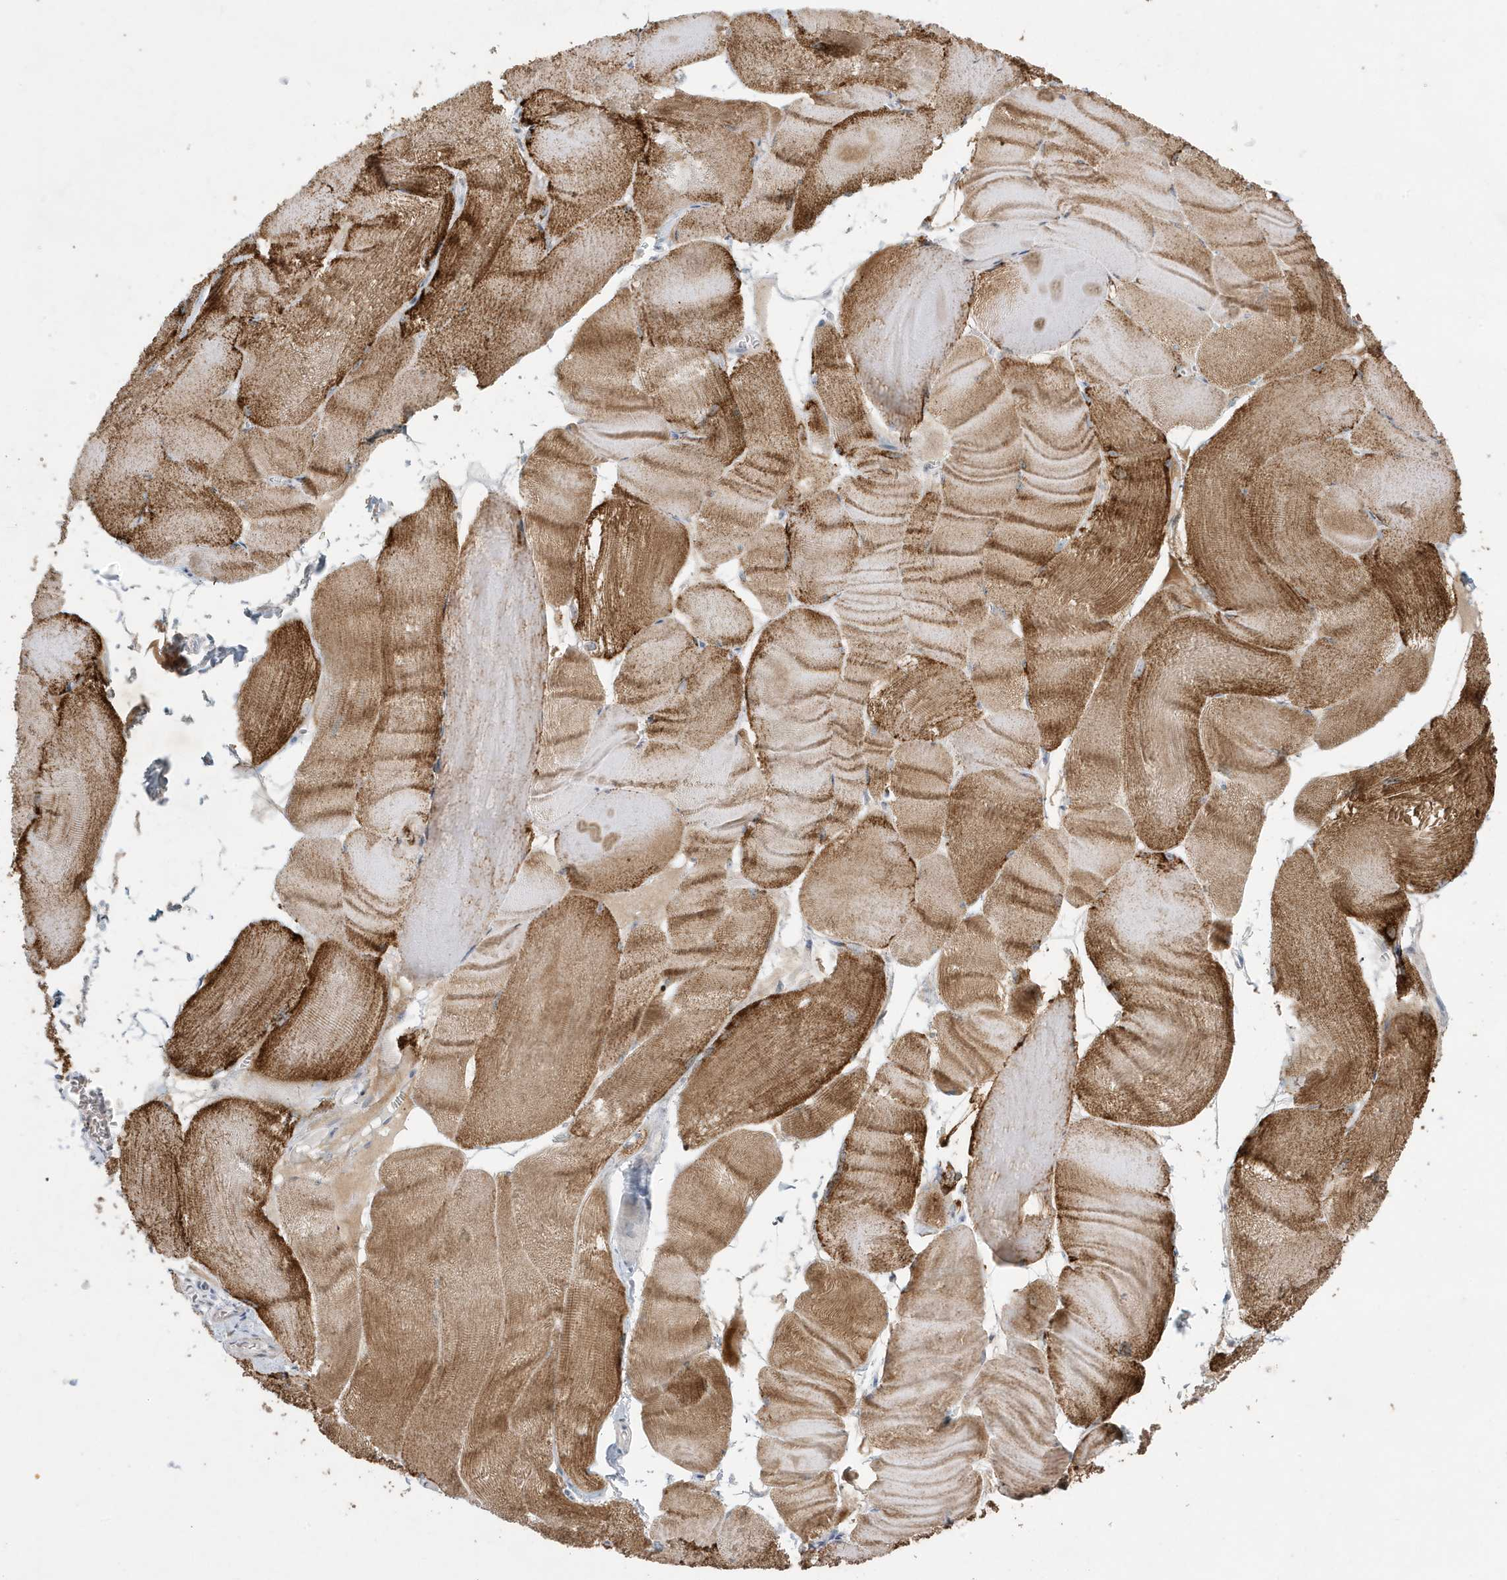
{"staining": {"intensity": "moderate", "quantity": ">75%", "location": "cytoplasmic/membranous"}, "tissue": "skeletal muscle", "cell_type": "Myocytes", "image_type": "normal", "snomed": [{"axis": "morphology", "description": "Normal tissue, NOS"}, {"axis": "morphology", "description": "Basal cell carcinoma"}, {"axis": "topography", "description": "Skeletal muscle"}], "caption": "High-magnification brightfield microscopy of benign skeletal muscle stained with DAB (3,3'-diaminobenzidine) (brown) and counterstained with hematoxylin (blue). myocytes exhibit moderate cytoplasmic/membranous positivity is seen in approximately>75% of cells.", "gene": "FNDC1", "patient": {"sex": "female", "age": 64}}